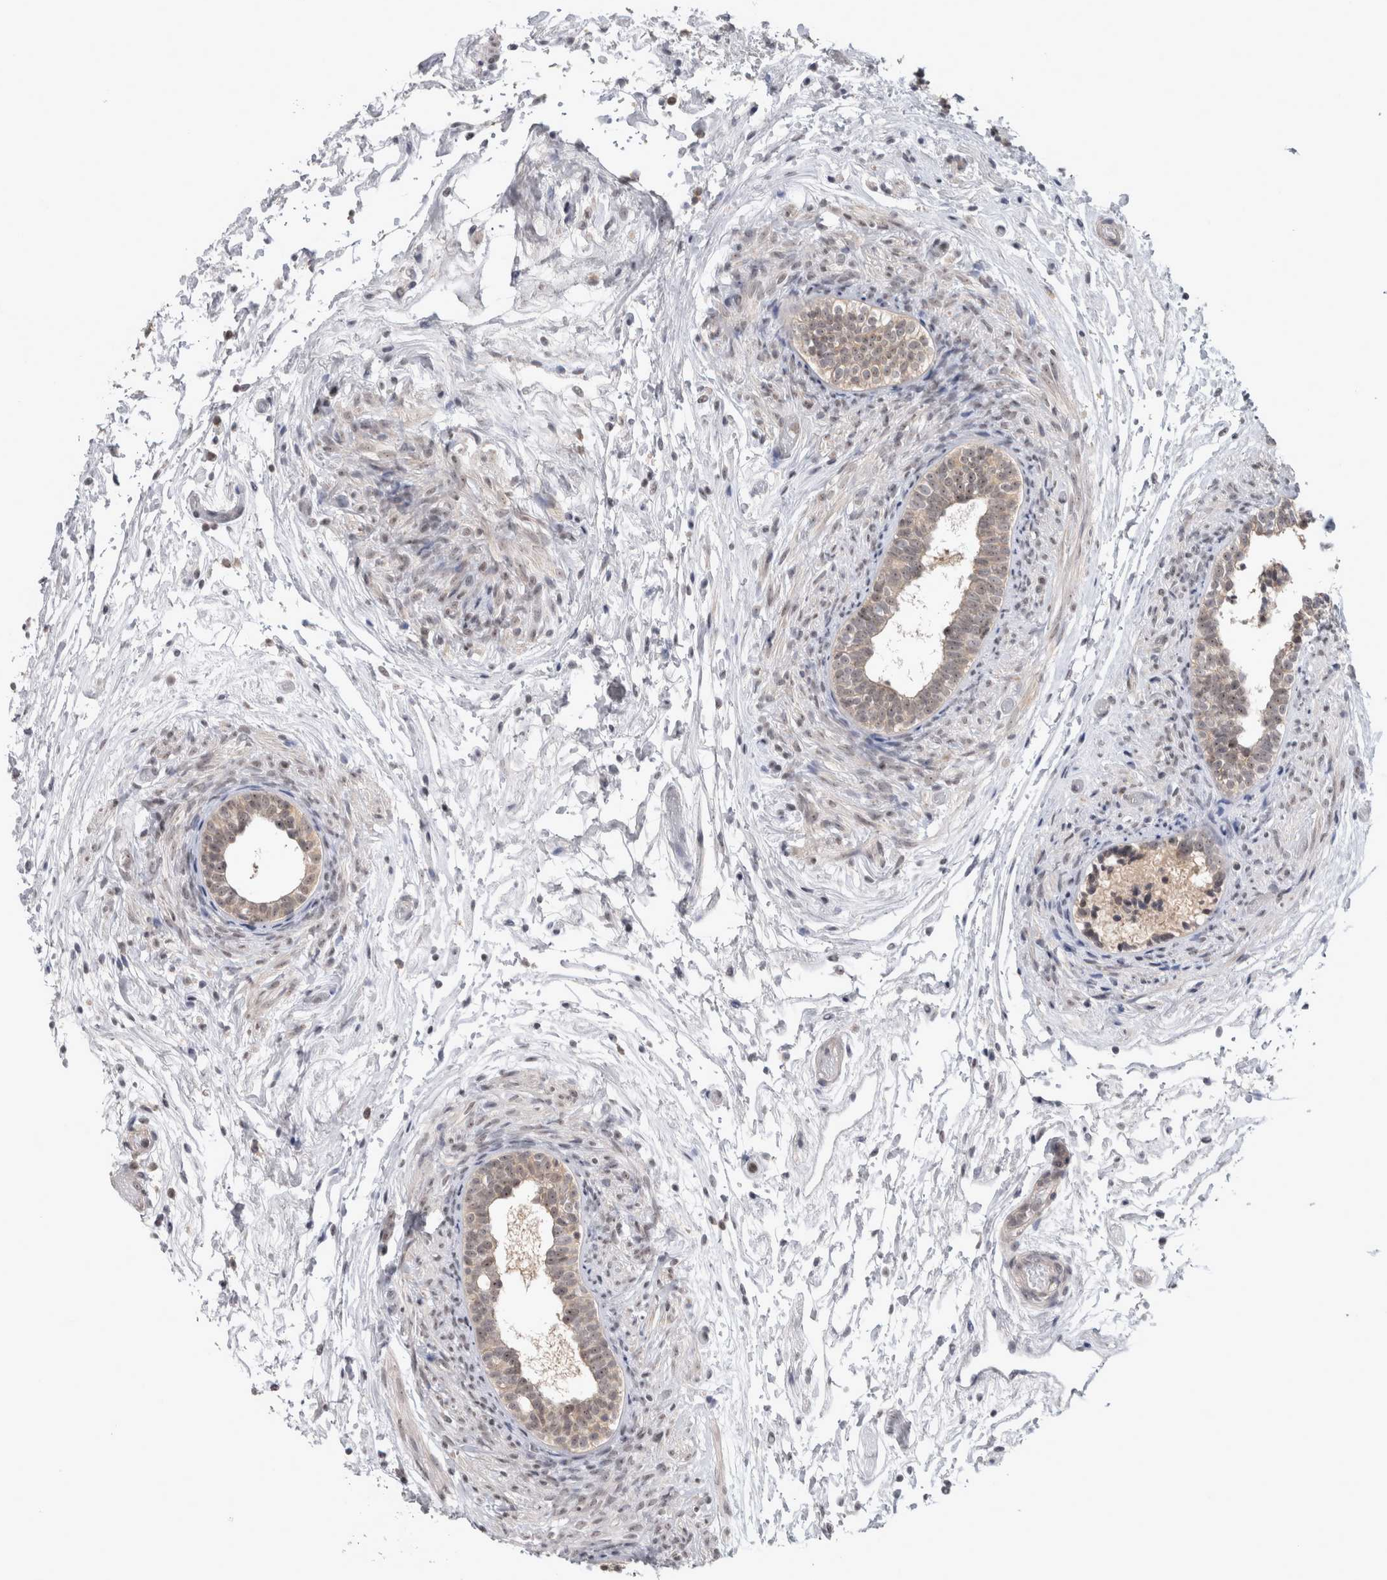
{"staining": {"intensity": "moderate", "quantity": "25%-75%", "location": "cytoplasmic/membranous,nuclear"}, "tissue": "epididymis", "cell_type": "Glandular cells", "image_type": "normal", "snomed": [{"axis": "morphology", "description": "Normal tissue, NOS"}, {"axis": "topography", "description": "Epididymis"}], "caption": "Brown immunohistochemical staining in benign epididymis shows moderate cytoplasmic/membranous,nuclear positivity in about 25%-75% of glandular cells. (DAB IHC with brightfield microscopy, high magnification).", "gene": "RBM28", "patient": {"sex": "male", "age": 5}}